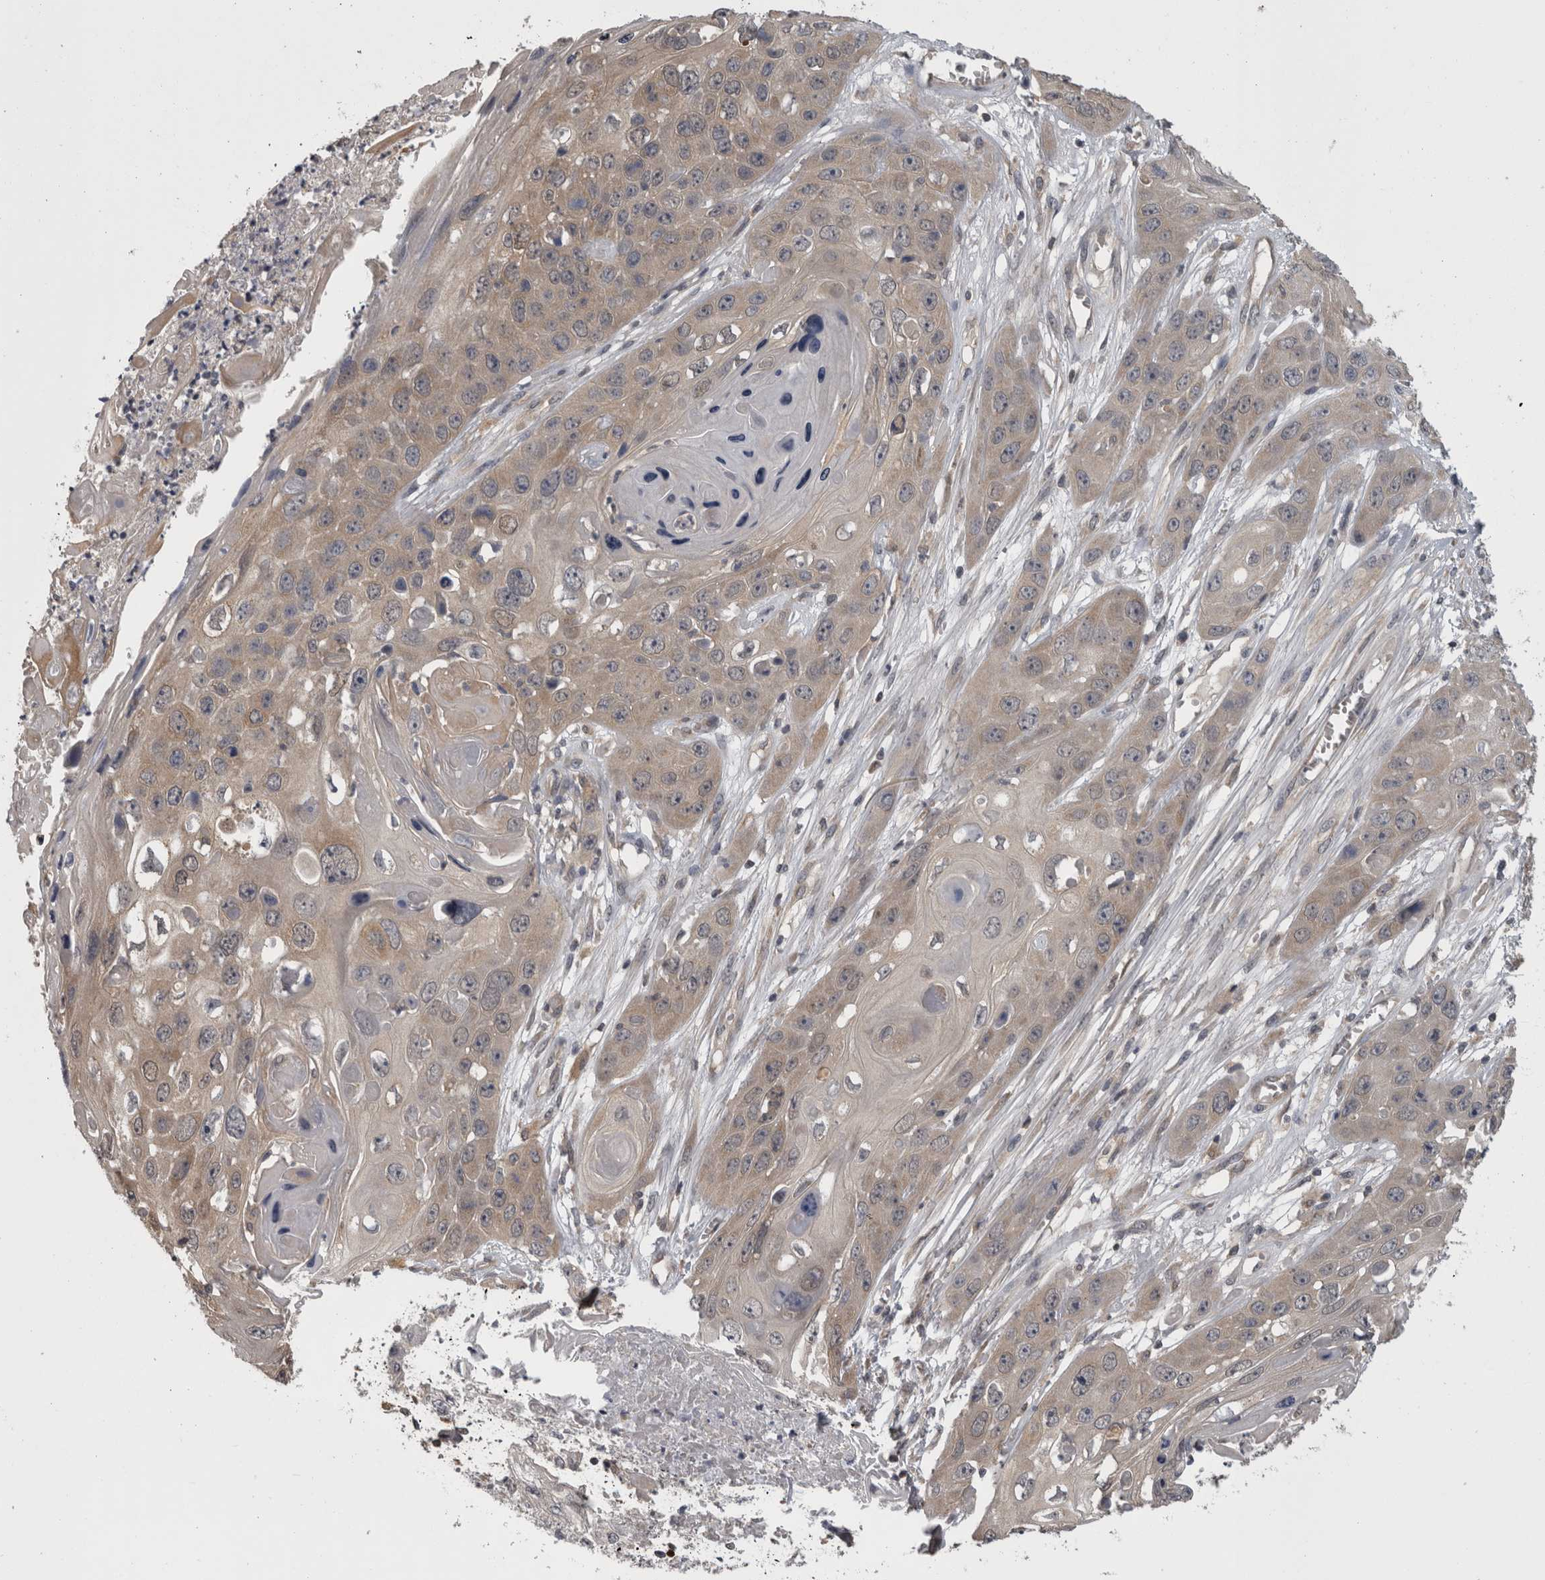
{"staining": {"intensity": "weak", "quantity": "25%-75%", "location": "cytoplasmic/membranous"}, "tissue": "skin cancer", "cell_type": "Tumor cells", "image_type": "cancer", "snomed": [{"axis": "morphology", "description": "Squamous cell carcinoma, NOS"}, {"axis": "topography", "description": "Skin"}], "caption": "Brown immunohistochemical staining in human skin cancer demonstrates weak cytoplasmic/membranous expression in approximately 25%-75% of tumor cells. (DAB (3,3'-diaminobenzidine) IHC with brightfield microscopy, high magnification).", "gene": "APRT", "patient": {"sex": "male", "age": 55}}